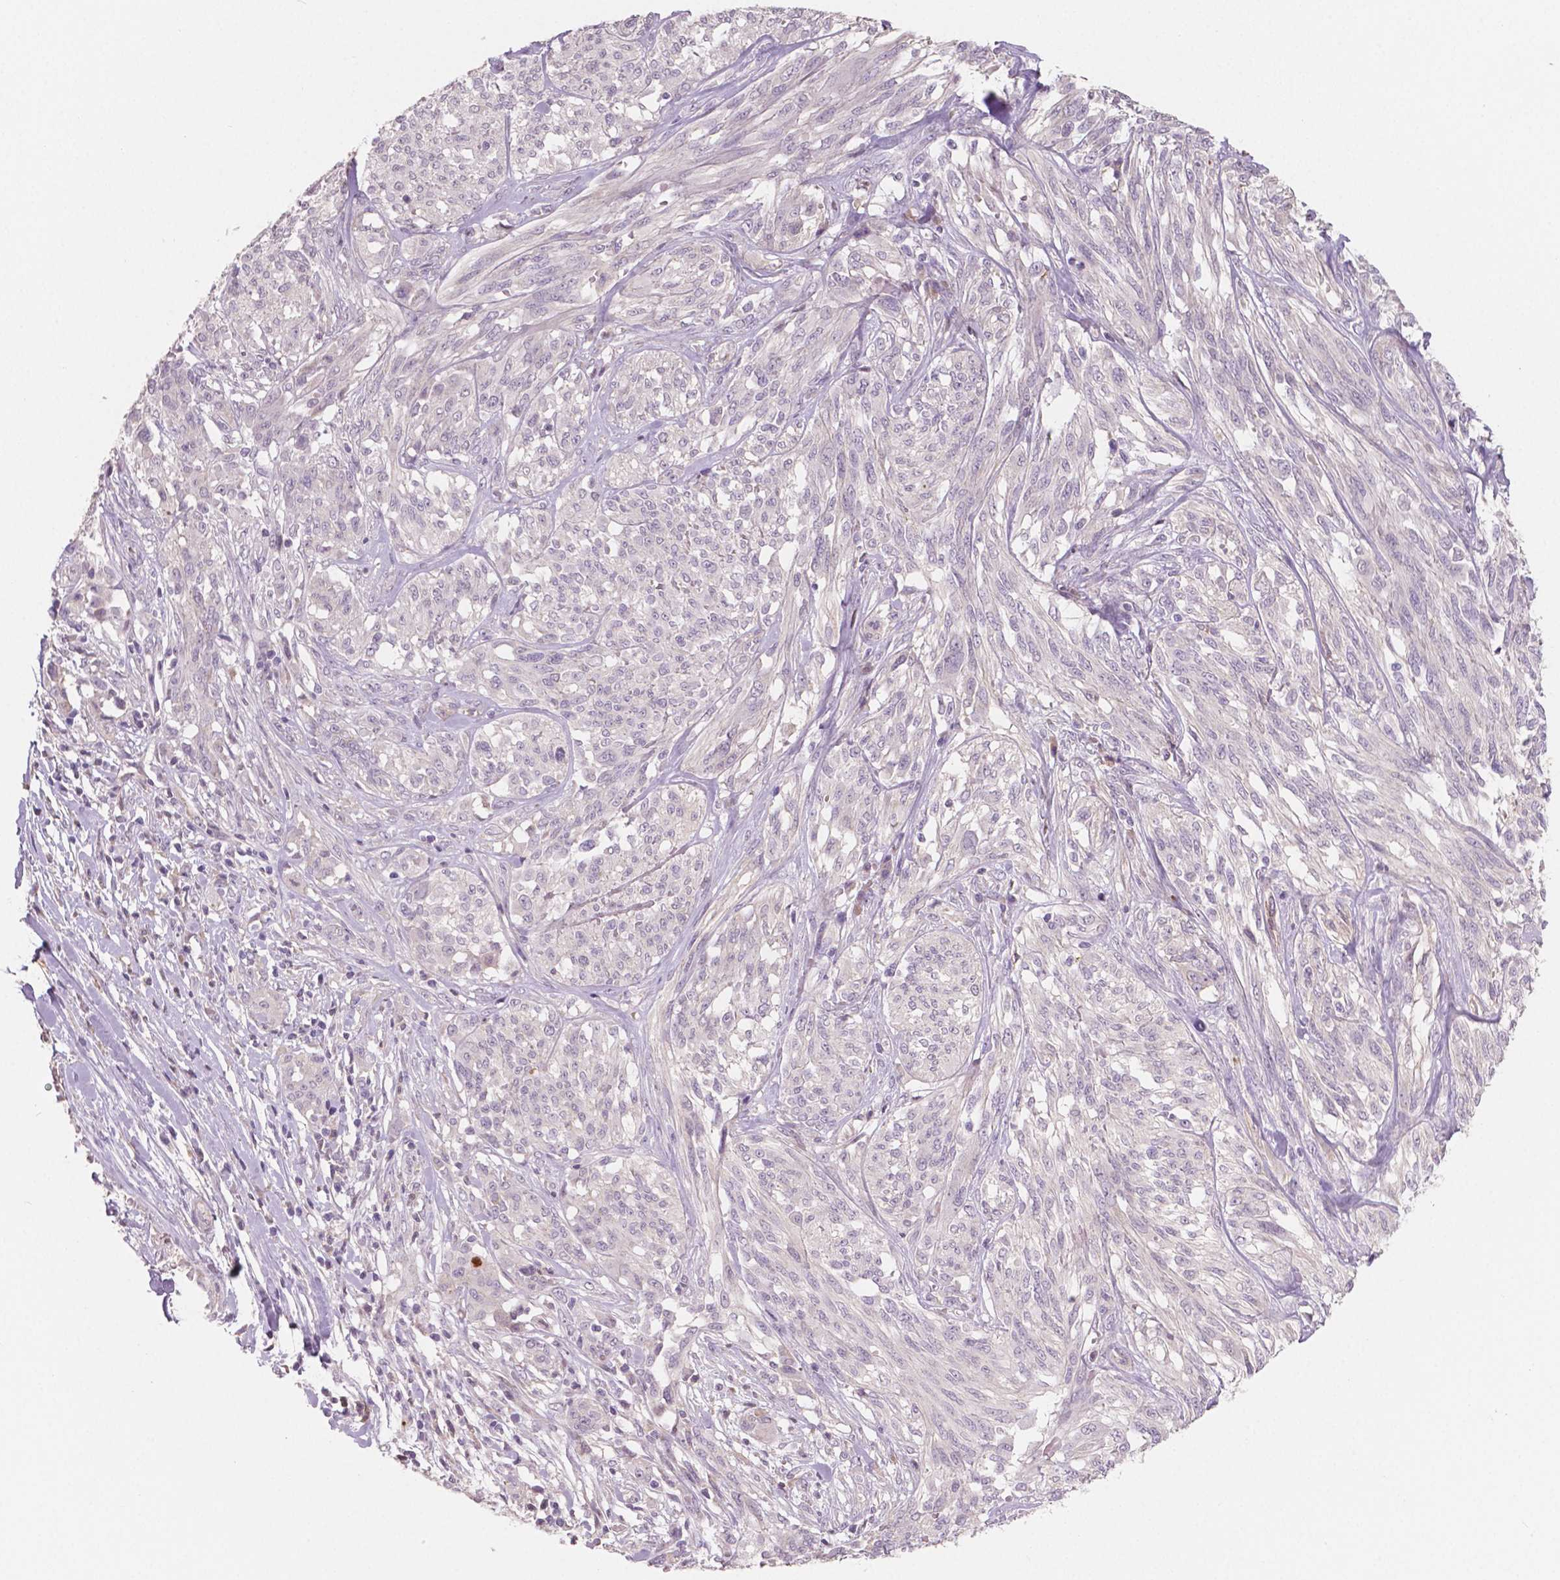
{"staining": {"intensity": "negative", "quantity": "none", "location": "none"}, "tissue": "melanoma", "cell_type": "Tumor cells", "image_type": "cancer", "snomed": [{"axis": "morphology", "description": "Malignant melanoma, NOS"}, {"axis": "topography", "description": "Skin"}], "caption": "Melanoma was stained to show a protein in brown. There is no significant positivity in tumor cells. (DAB immunohistochemistry visualized using brightfield microscopy, high magnification).", "gene": "APOA4", "patient": {"sex": "female", "age": 91}}